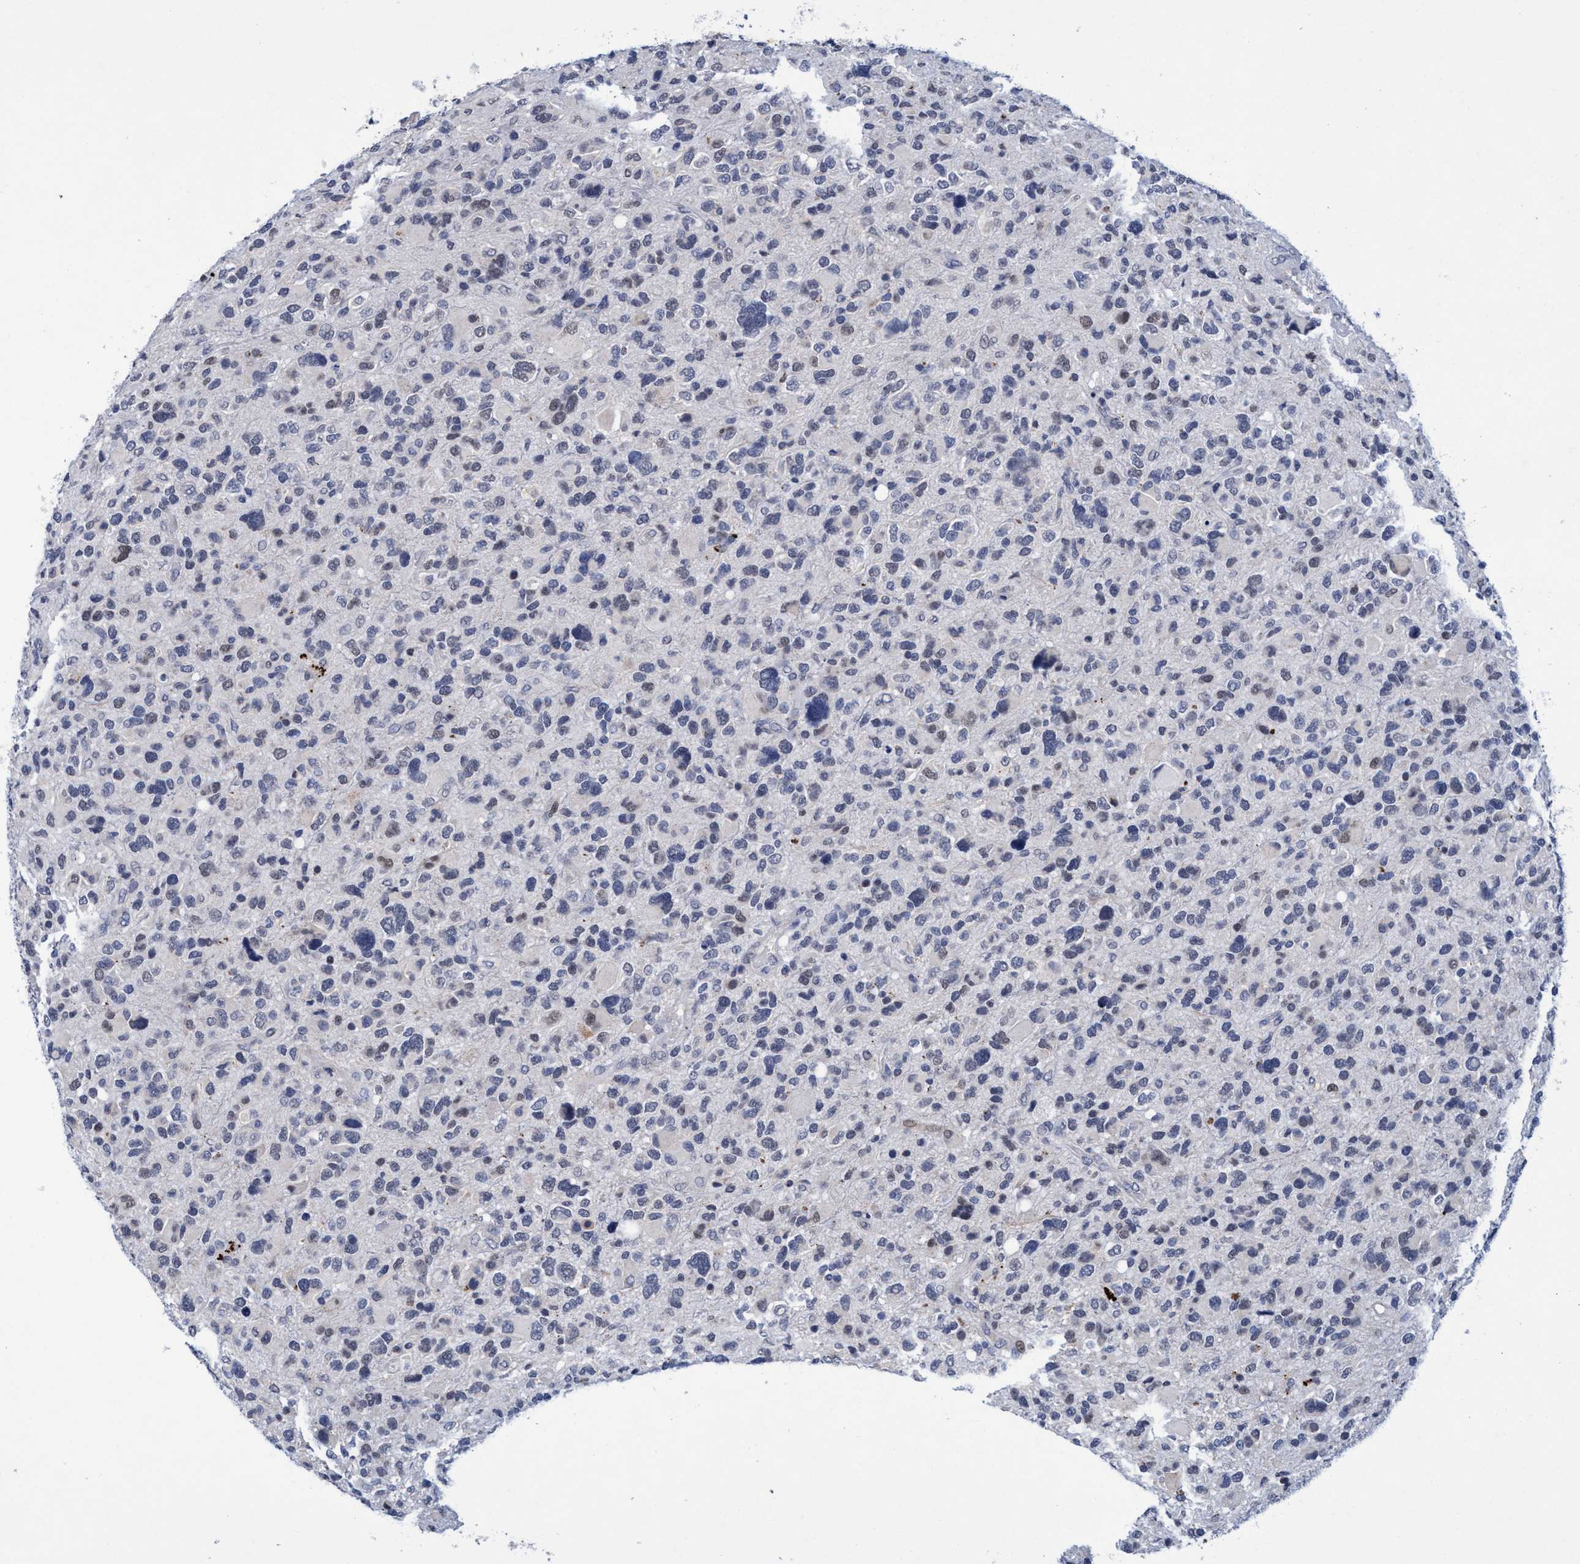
{"staining": {"intensity": "negative", "quantity": "none", "location": "none"}, "tissue": "glioma", "cell_type": "Tumor cells", "image_type": "cancer", "snomed": [{"axis": "morphology", "description": "Glioma, malignant, High grade"}, {"axis": "topography", "description": "Brain"}], "caption": "Tumor cells show no significant protein positivity in glioma.", "gene": "GRB14", "patient": {"sex": "male", "age": 48}}